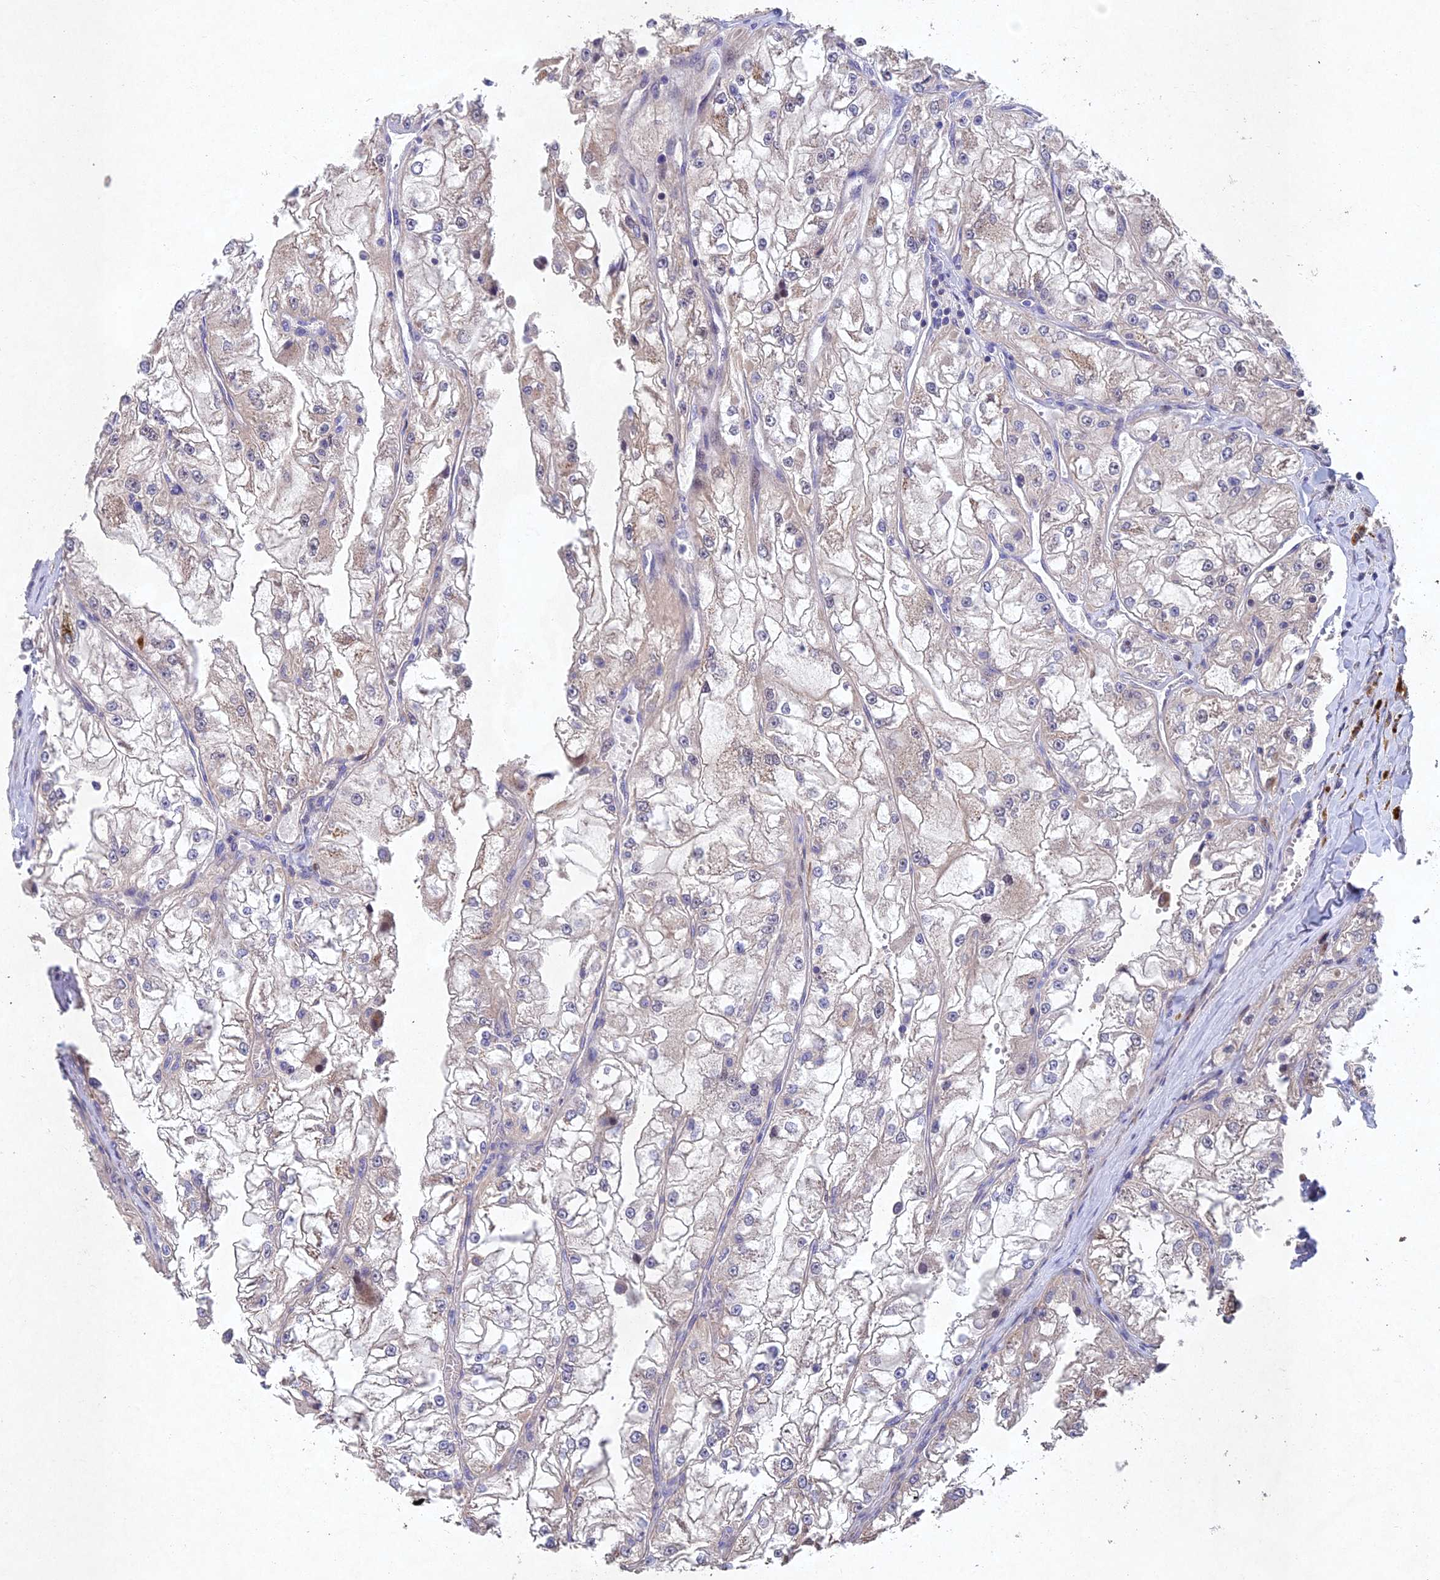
{"staining": {"intensity": "weak", "quantity": "<25%", "location": "cytoplasmic/membranous"}, "tissue": "renal cancer", "cell_type": "Tumor cells", "image_type": "cancer", "snomed": [{"axis": "morphology", "description": "Adenocarcinoma, NOS"}, {"axis": "topography", "description": "Kidney"}], "caption": "Renal cancer was stained to show a protein in brown. There is no significant positivity in tumor cells. Brightfield microscopy of immunohistochemistry (IHC) stained with DAB (3,3'-diaminobenzidine) (brown) and hematoxylin (blue), captured at high magnification.", "gene": "NSMCE1", "patient": {"sex": "female", "age": 72}}